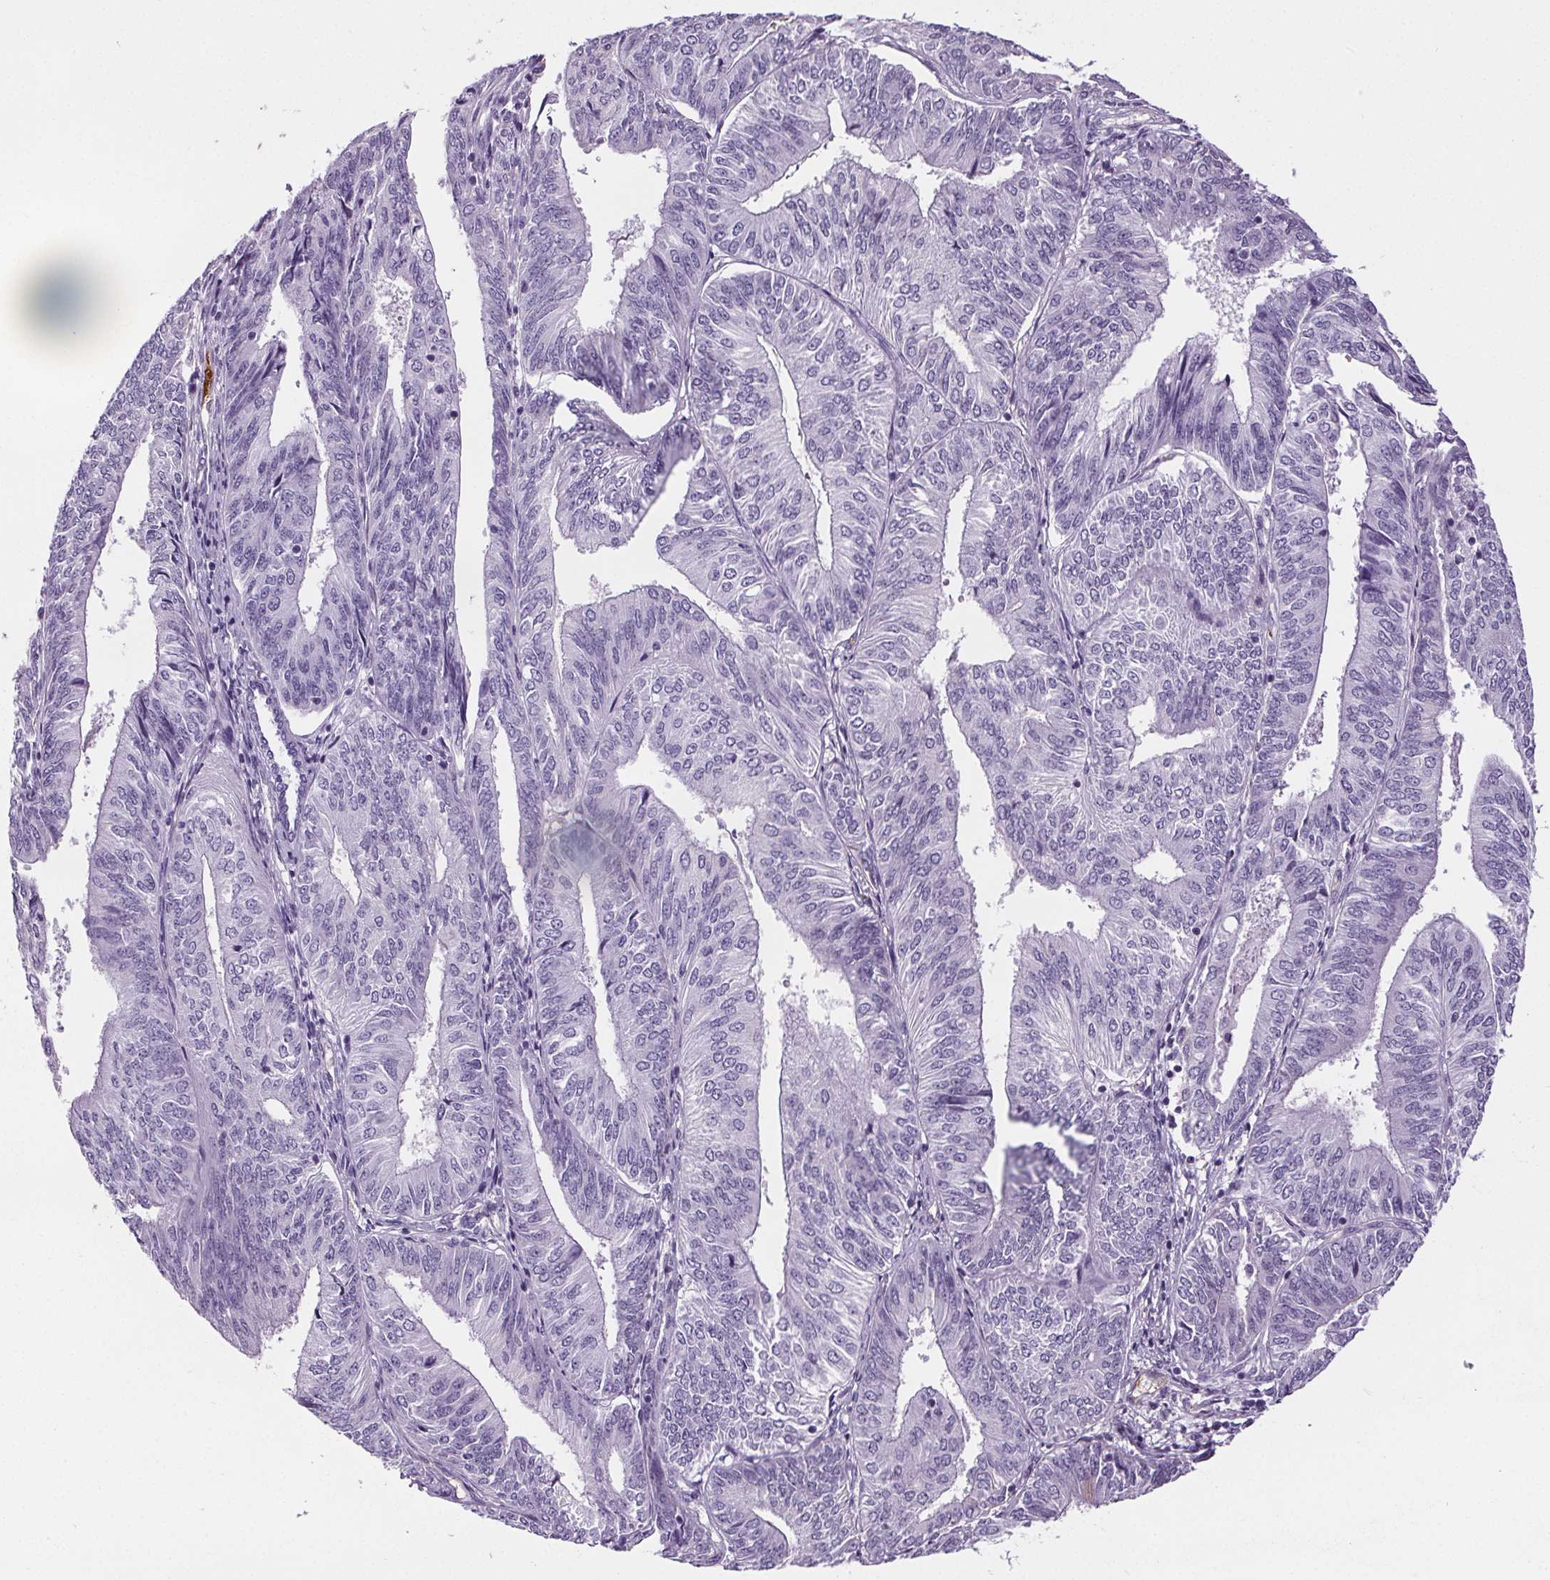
{"staining": {"intensity": "negative", "quantity": "none", "location": "none"}, "tissue": "endometrial cancer", "cell_type": "Tumor cells", "image_type": "cancer", "snomed": [{"axis": "morphology", "description": "Adenocarcinoma, NOS"}, {"axis": "topography", "description": "Endometrium"}], "caption": "A photomicrograph of human endometrial adenocarcinoma is negative for staining in tumor cells.", "gene": "CD5L", "patient": {"sex": "female", "age": 58}}